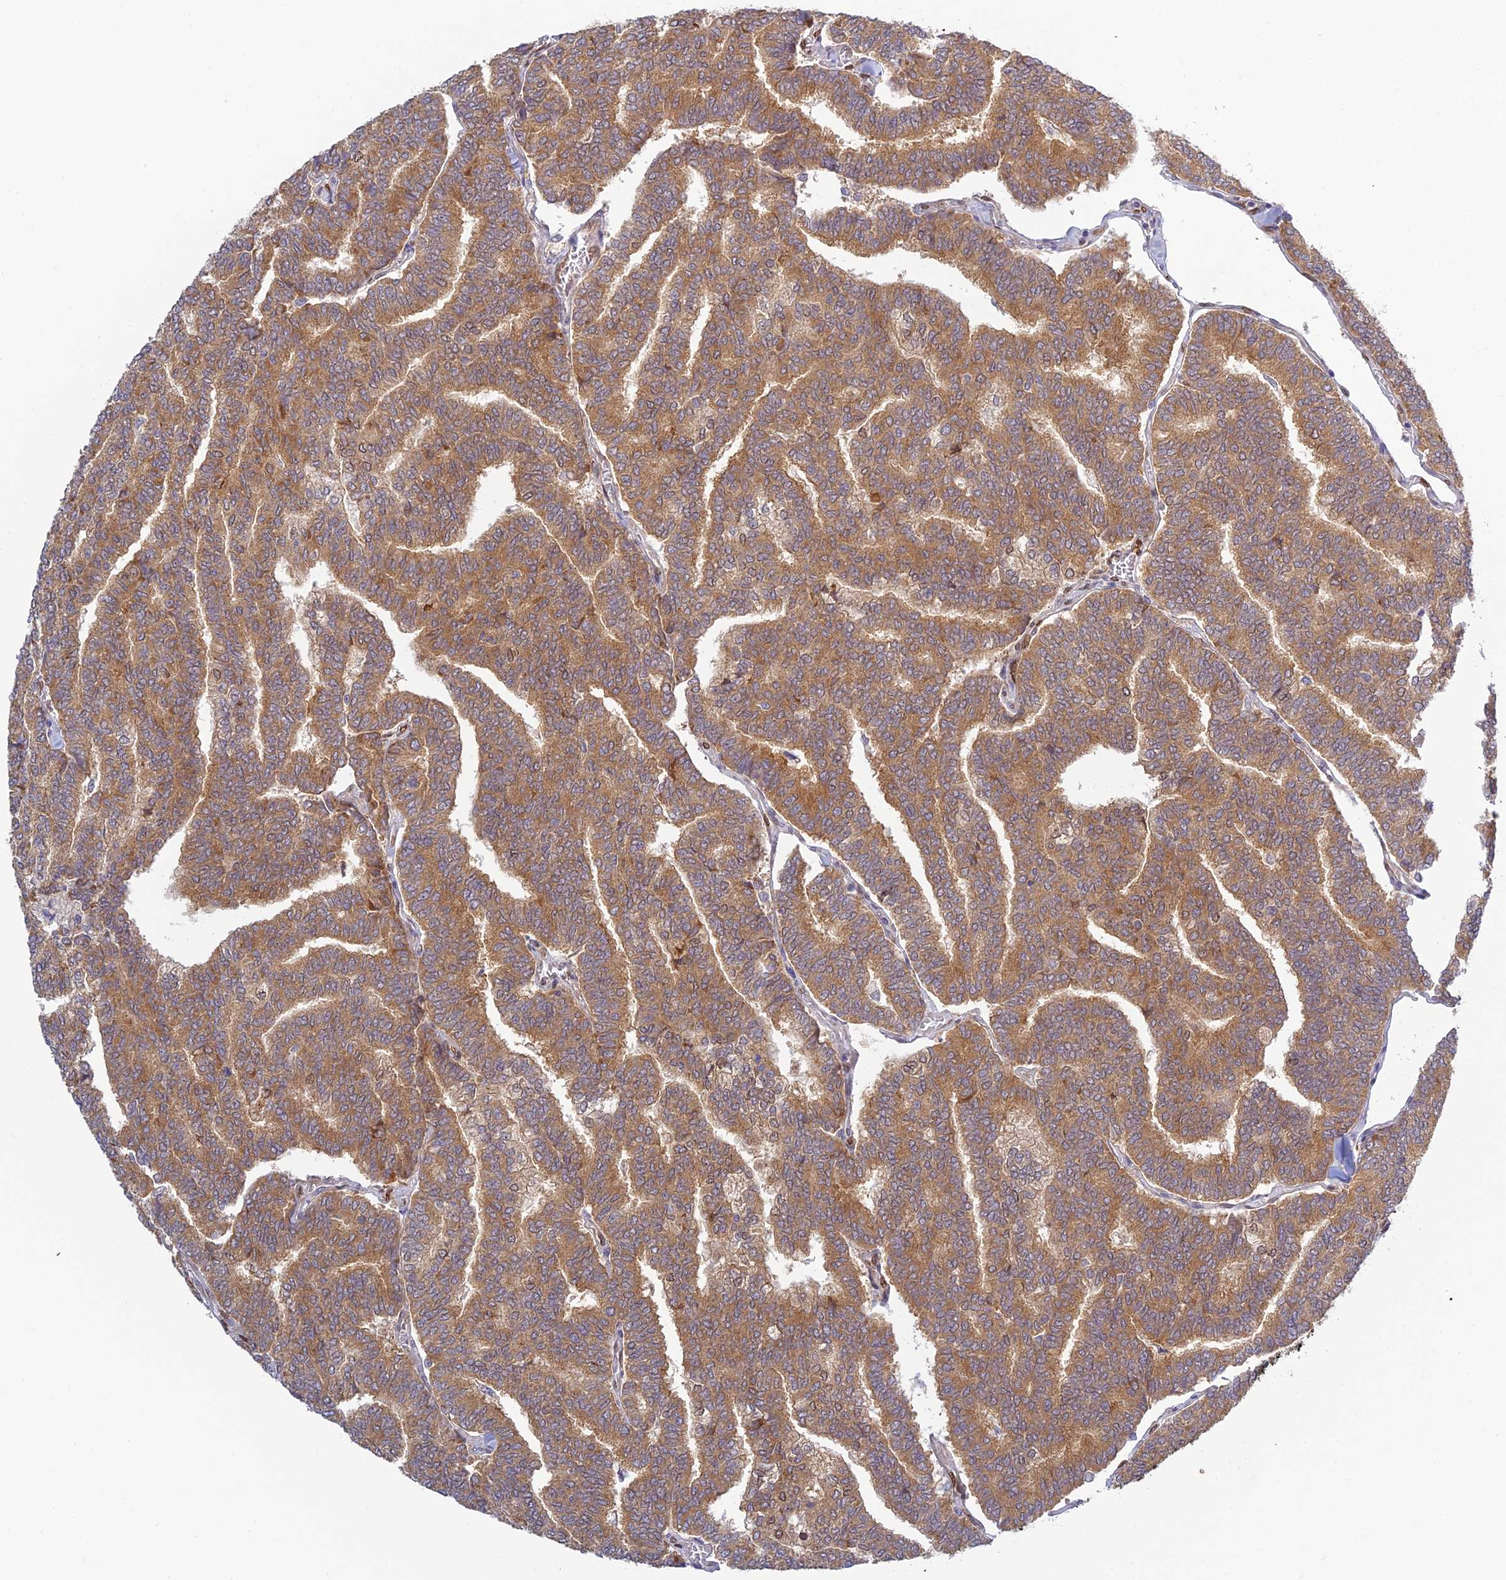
{"staining": {"intensity": "moderate", "quantity": ">75%", "location": "cytoplasmic/membranous"}, "tissue": "thyroid cancer", "cell_type": "Tumor cells", "image_type": "cancer", "snomed": [{"axis": "morphology", "description": "Papillary adenocarcinoma, NOS"}, {"axis": "topography", "description": "Thyroid gland"}], "caption": "Papillary adenocarcinoma (thyroid) stained for a protein (brown) demonstrates moderate cytoplasmic/membranous positive staining in approximately >75% of tumor cells.", "gene": "SKIC8", "patient": {"sex": "female", "age": 35}}